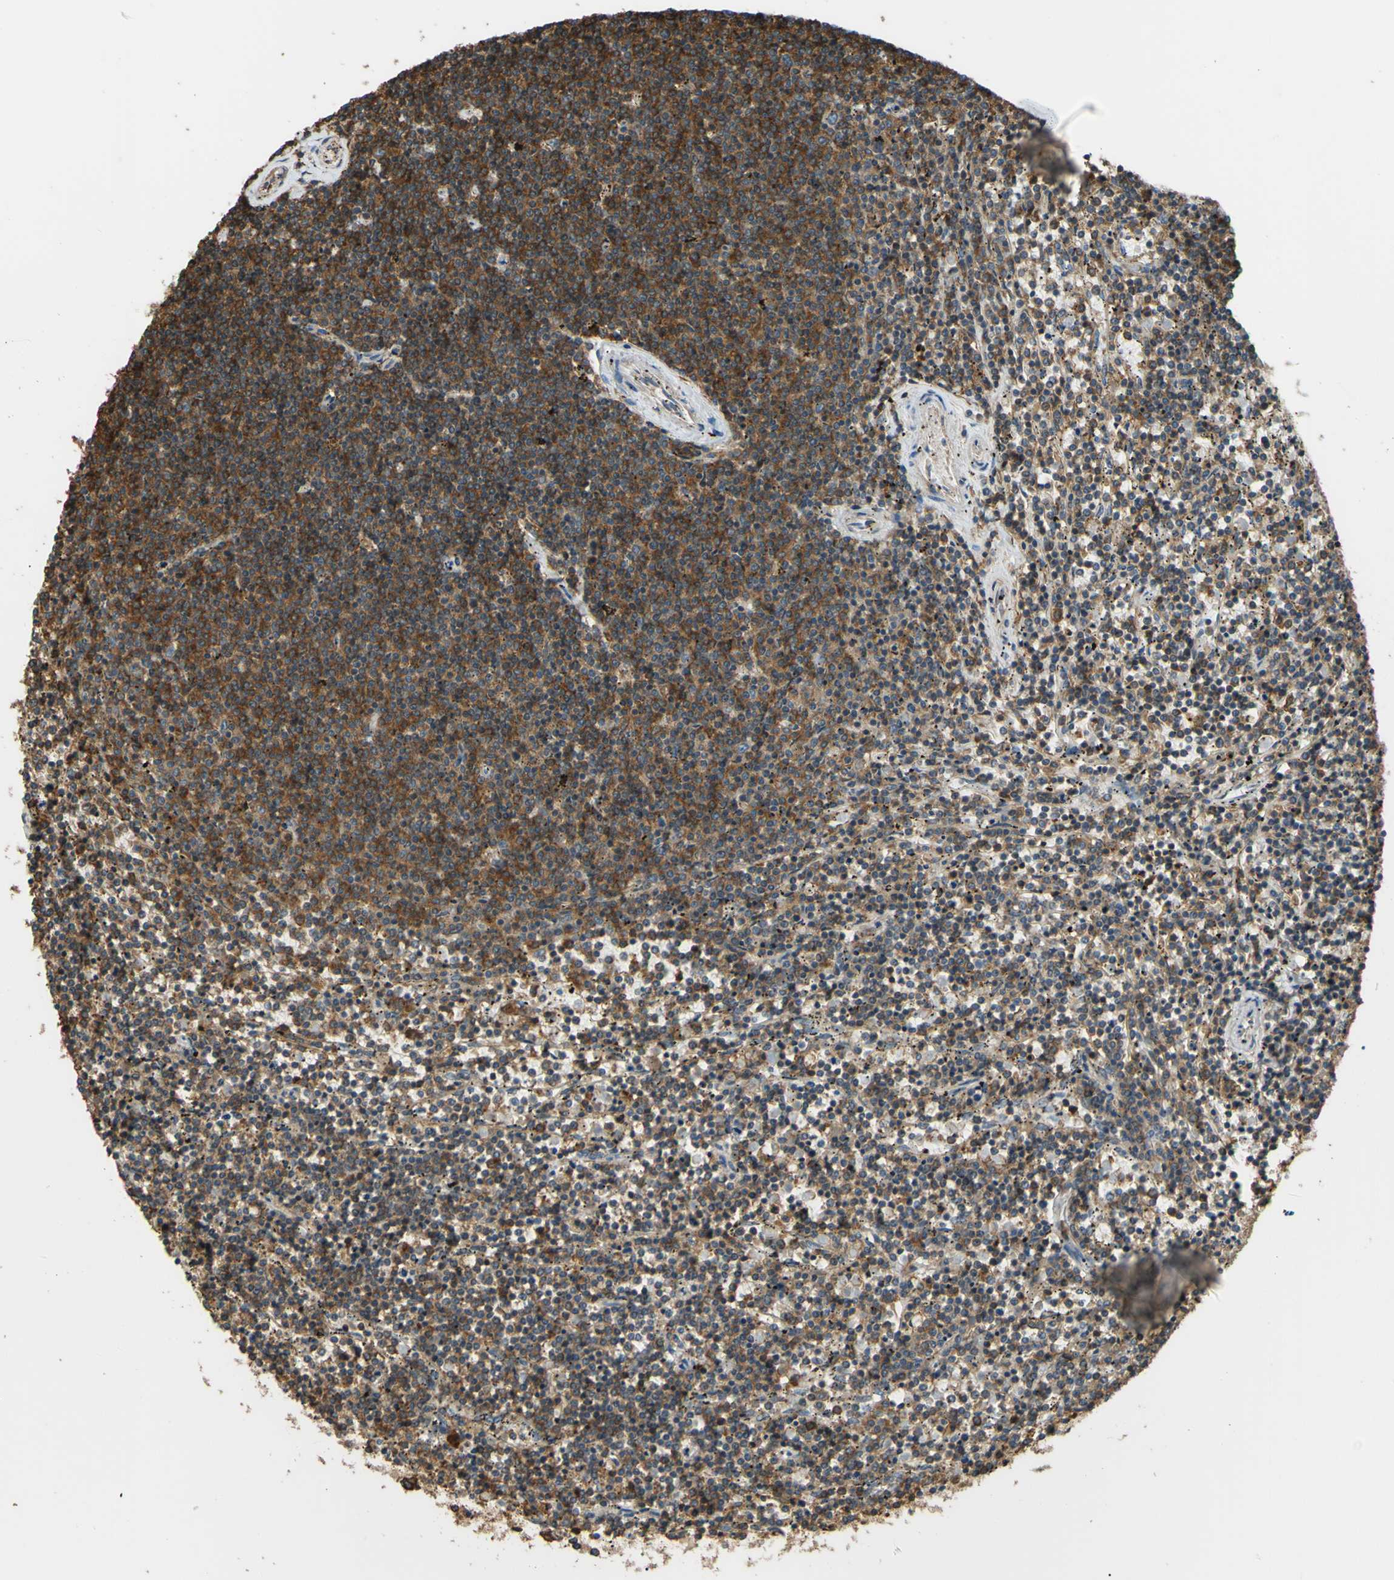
{"staining": {"intensity": "moderate", "quantity": ">75%", "location": "cytoplasmic/membranous"}, "tissue": "lymphoma", "cell_type": "Tumor cells", "image_type": "cancer", "snomed": [{"axis": "morphology", "description": "Malignant lymphoma, non-Hodgkin's type, Low grade"}, {"axis": "topography", "description": "Spleen"}], "caption": "High-power microscopy captured an IHC image of lymphoma, revealing moderate cytoplasmic/membranous positivity in approximately >75% of tumor cells.", "gene": "ADD3", "patient": {"sex": "female", "age": 50}}